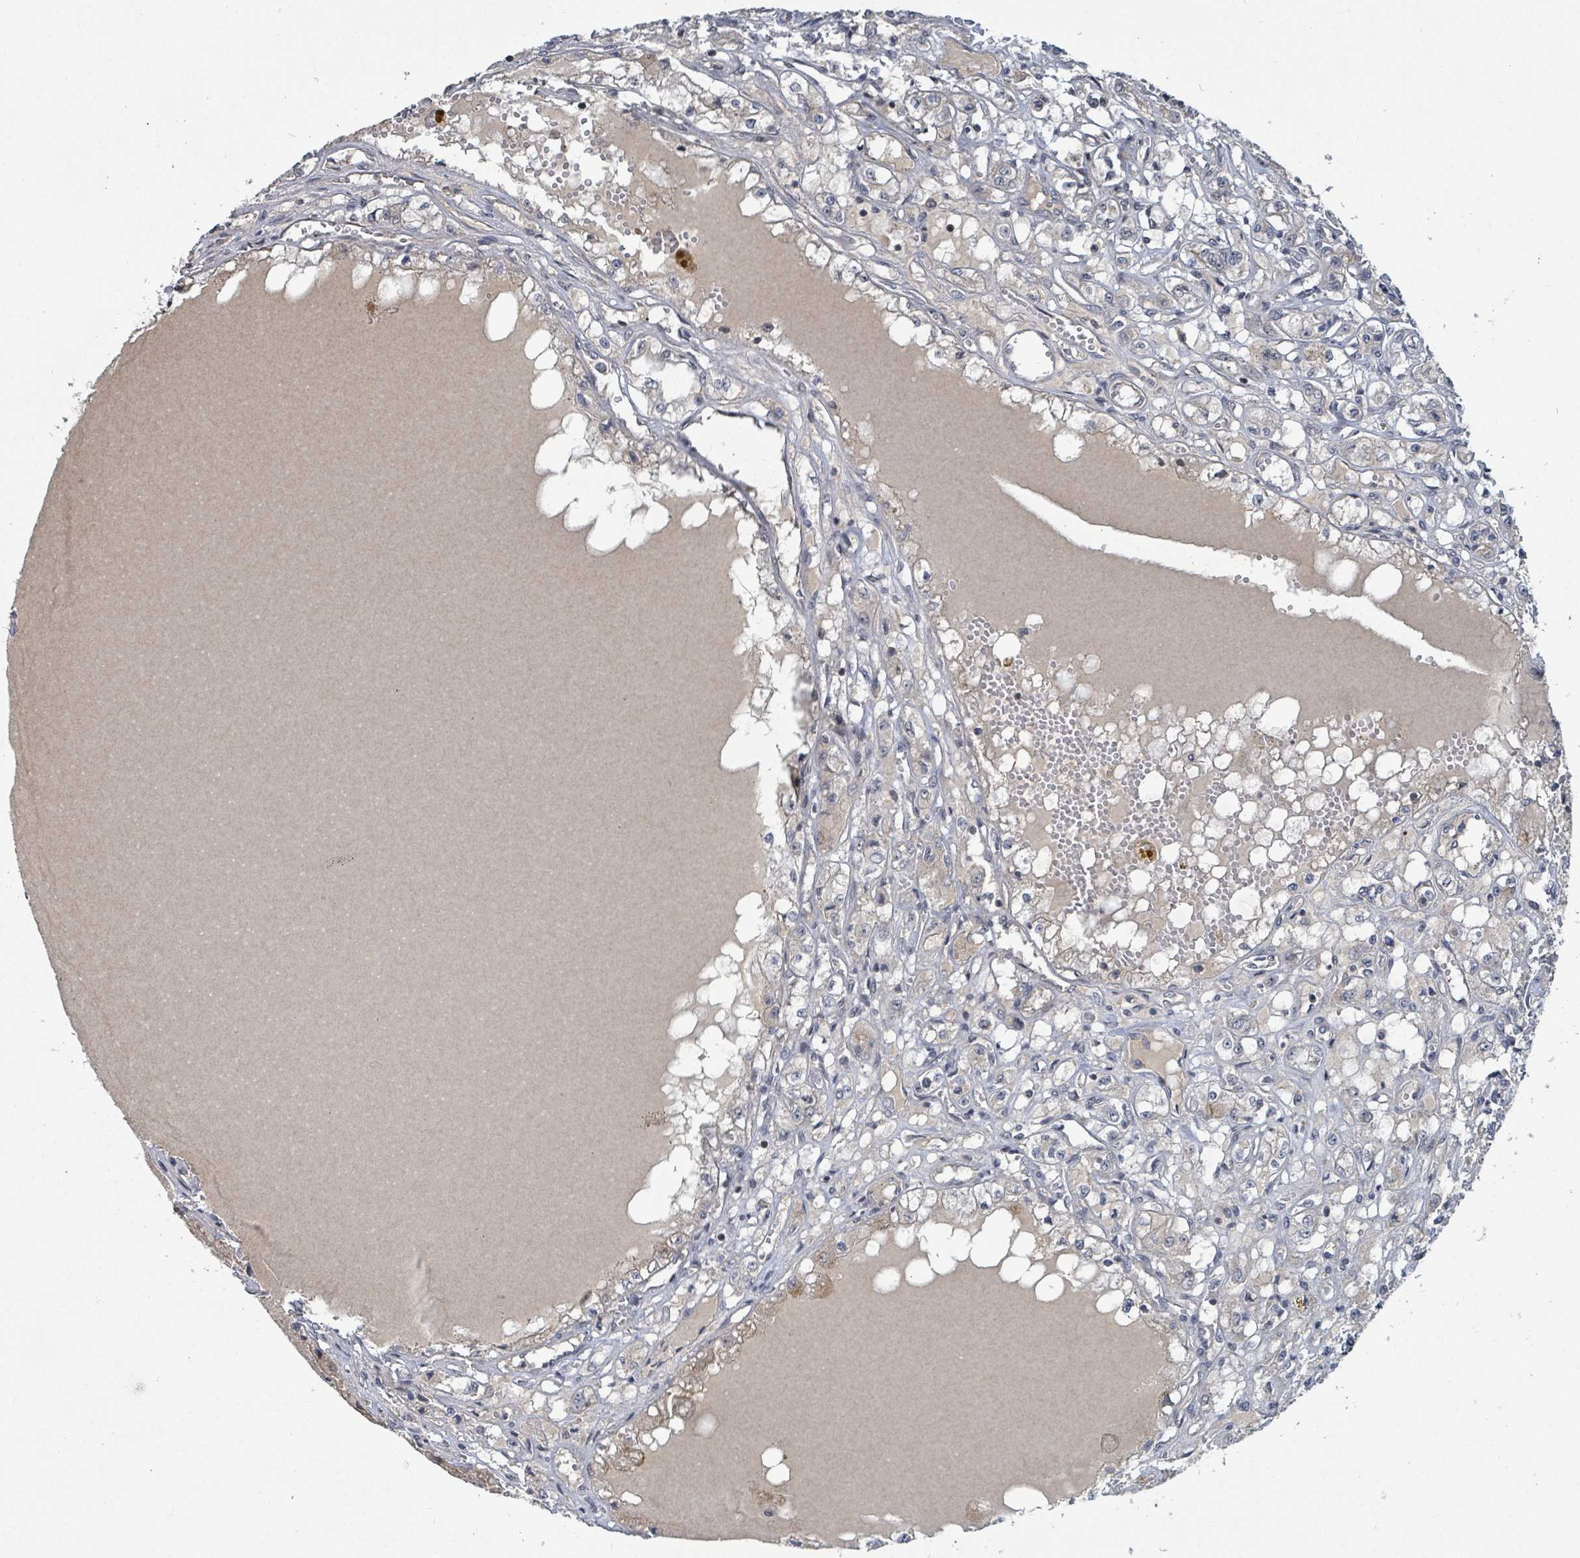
{"staining": {"intensity": "negative", "quantity": "none", "location": "none"}, "tissue": "renal cancer", "cell_type": "Tumor cells", "image_type": "cancer", "snomed": [{"axis": "morphology", "description": "Adenocarcinoma, NOS"}, {"axis": "topography", "description": "Kidney"}], "caption": "Human adenocarcinoma (renal) stained for a protein using immunohistochemistry shows no positivity in tumor cells.", "gene": "ZBTB14", "patient": {"sex": "male", "age": 56}}